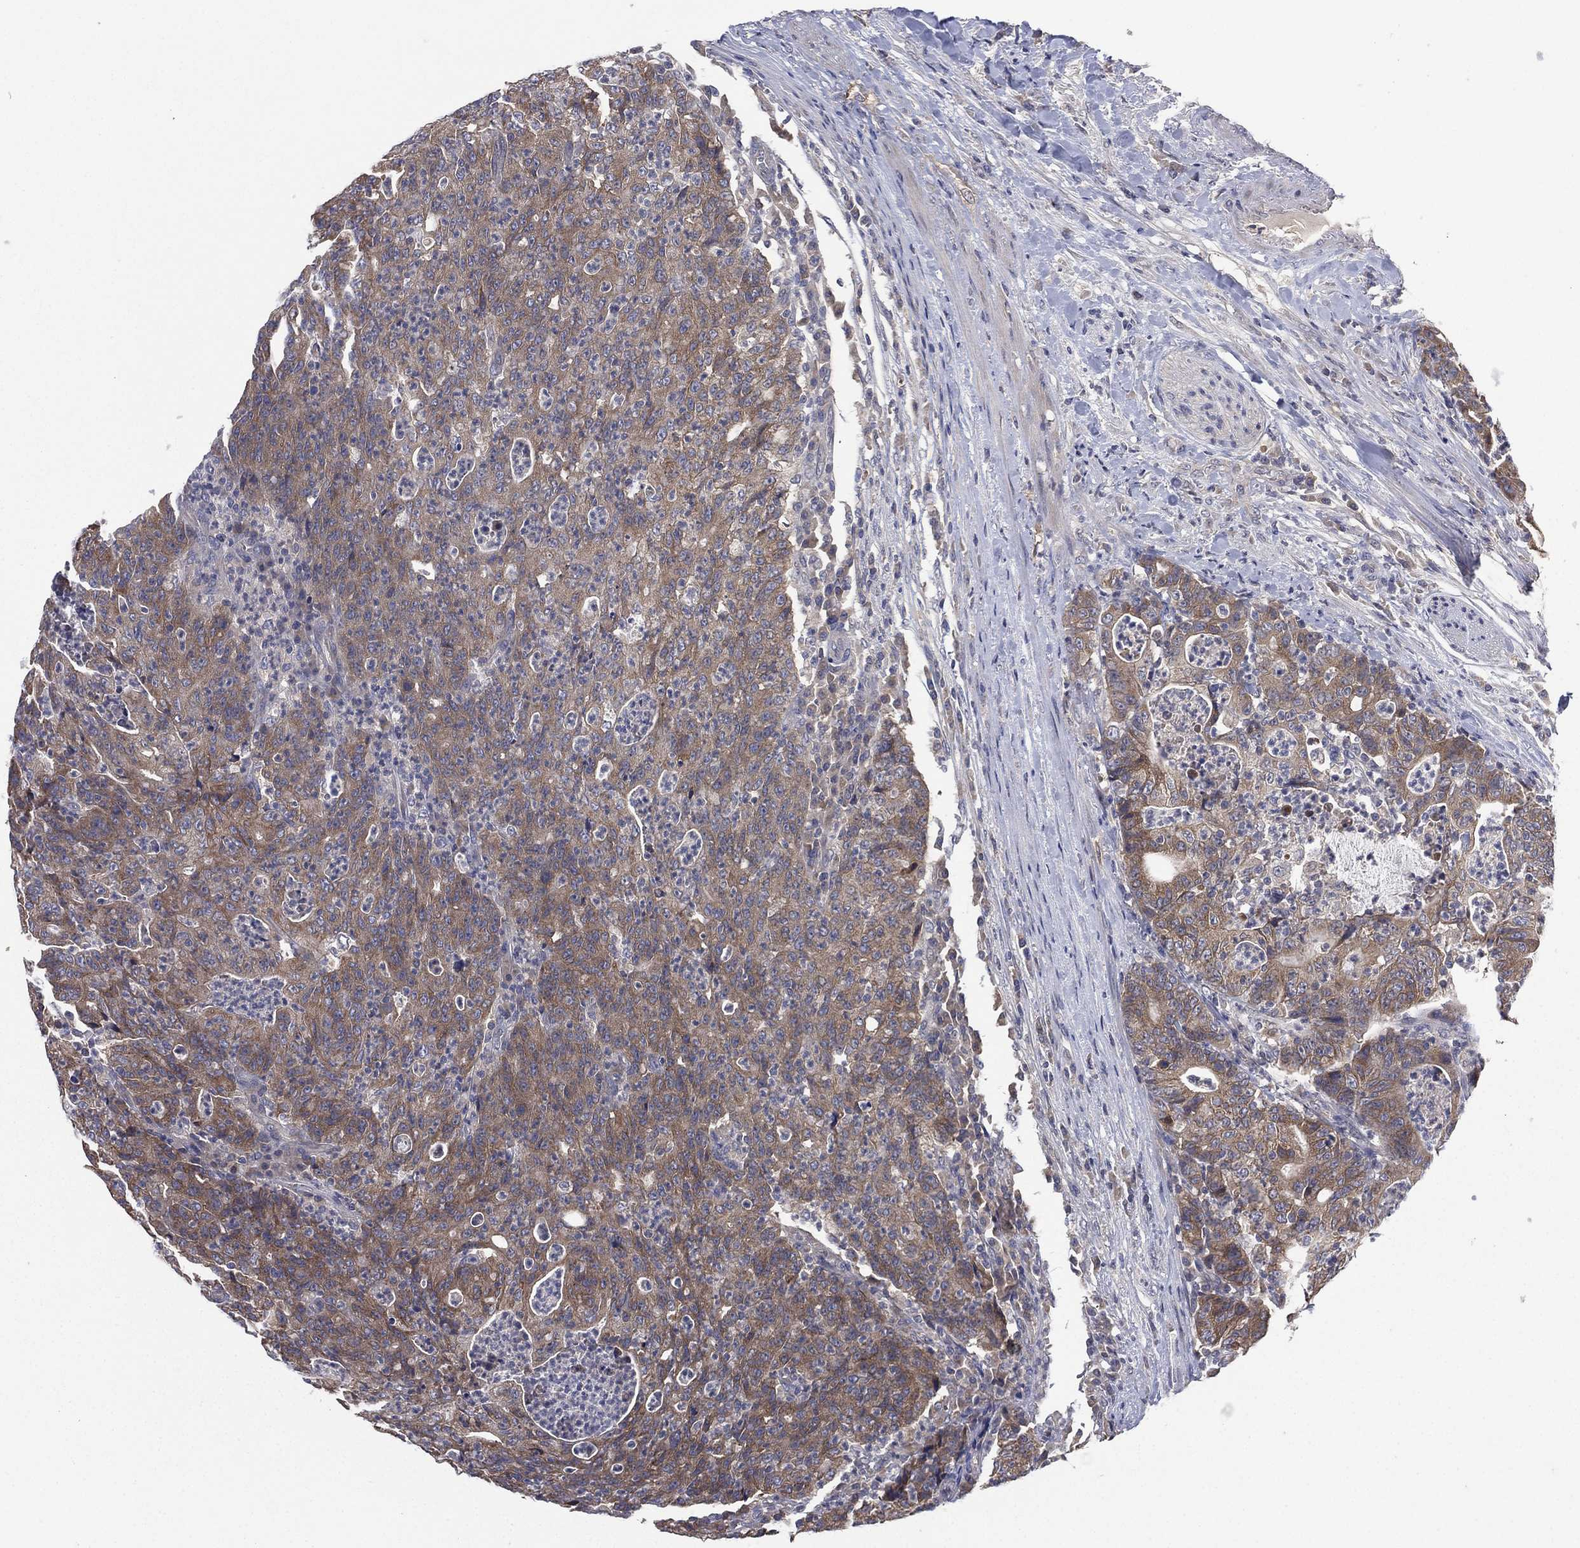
{"staining": {"intensity": "weak", "quantity": ">75%", "location": "cytoplasmic/membranous"}, "tissue": "colorectal cancer", "cell_type": "Tumor cells", "image_type": "cancer", "snomed": [{"axis": "morphology", "description": "Adenocarcinoma, NOS"}, {"axis": "topography", "description": "Colon"}], "caption": "High-magnification brightfield microscopy of colorectal cancer (adenocarcinoma) stained with DAB (3,3'-diaminobenzidine) (brown) and counterstained with hematoxylin (blue). tumor cells exhibit weak cytoplasmic/membranous positivity is appreciated in approximately>75% of cells.", "gene": "MPP7", "patient": {"sex": "male", "age": 70}}